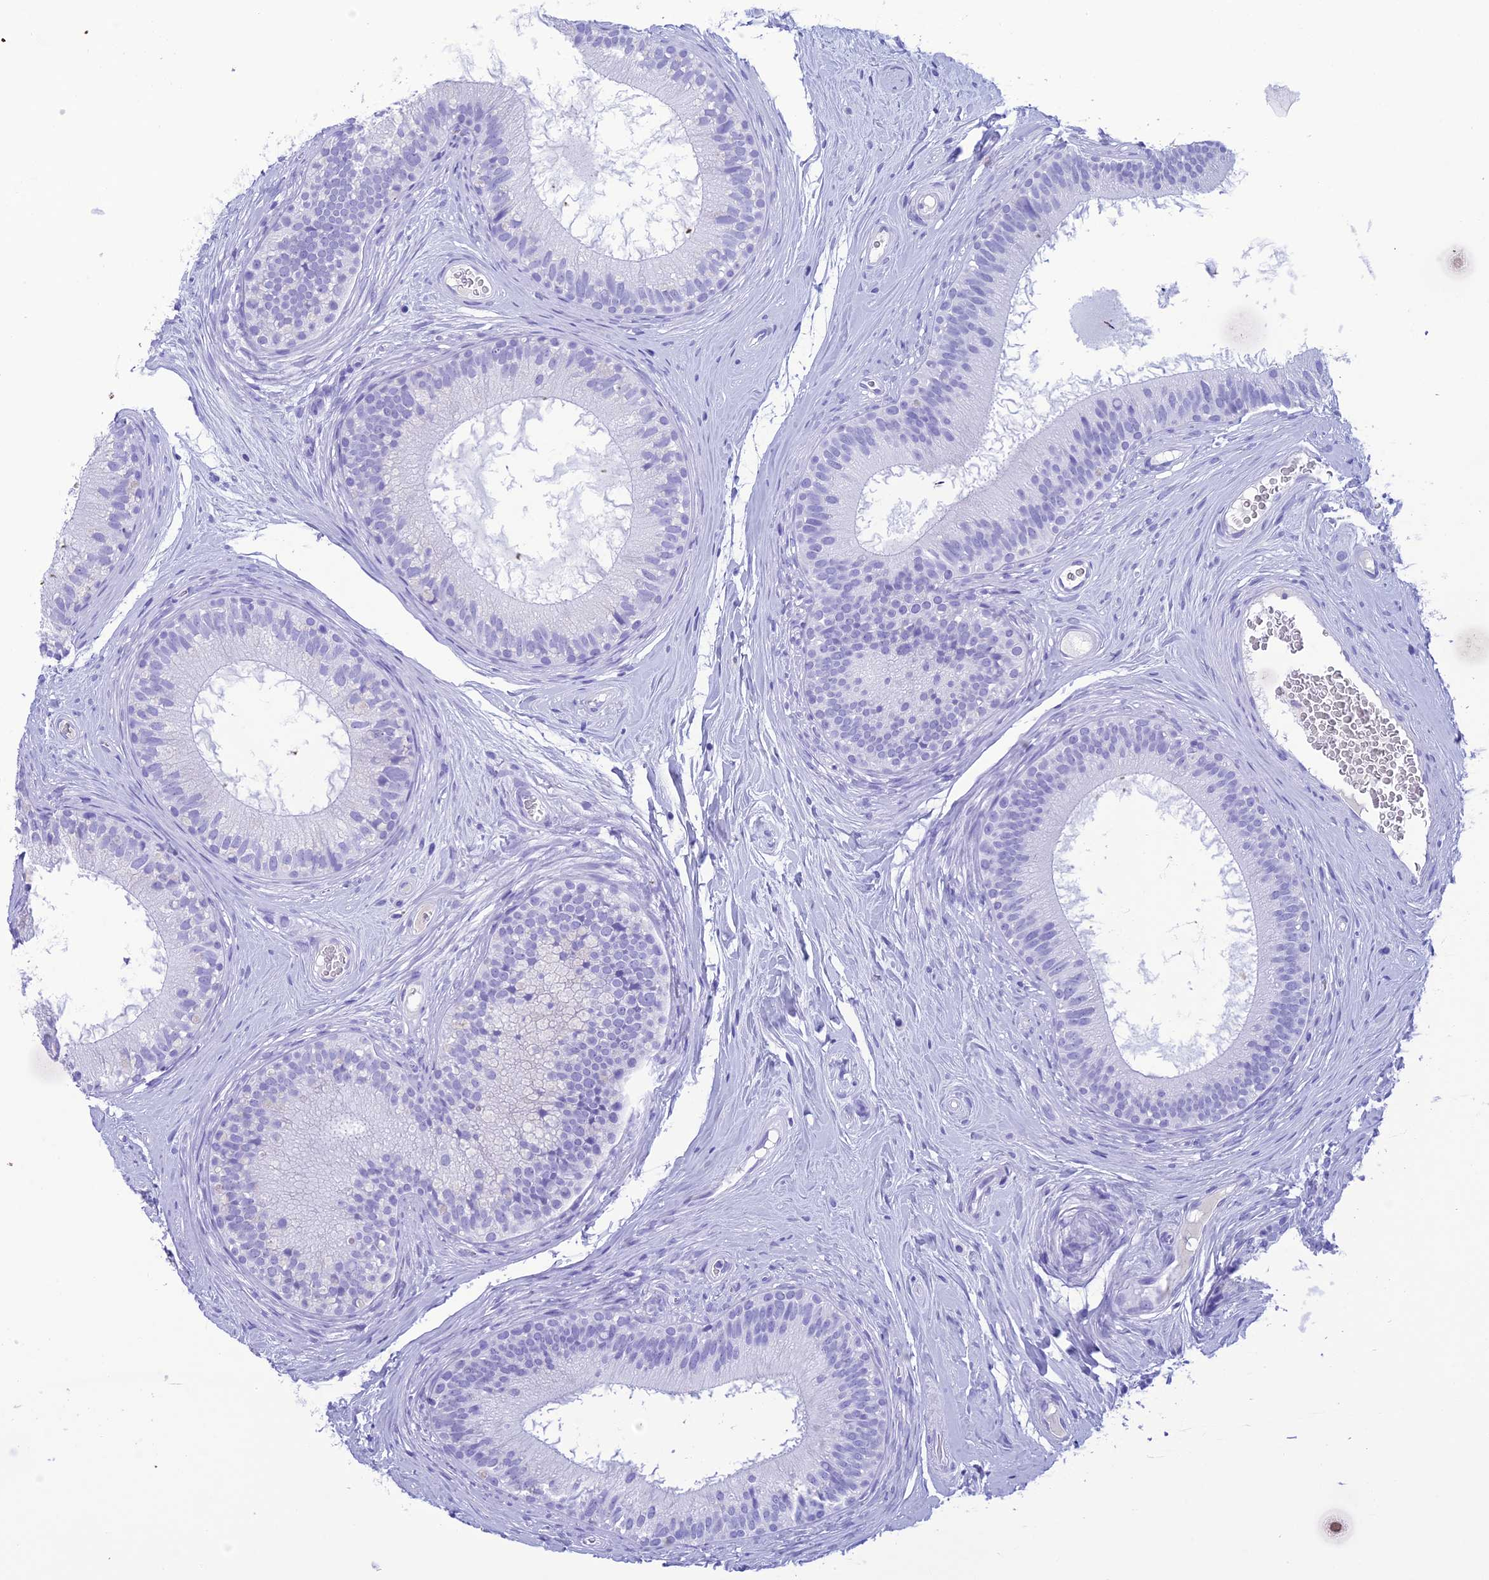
{"staining": {"intensity": "negative", "quantity": "none", "location": "none"}, "tissue": "epididymis", "cell_type": "Glandular cells", "image_type": "normal", "snomed": [{"axis": "morphology", "description": "Normal tissue, NOS"}, {"axis": "topography", "description": "Epididymis"}], "caption": "This is an immunohistochemistry micrograph of benign epididymis. There is no expression in glandular cells.", "gene": "TRAM1L1", "patient": {"sex": "male", "age": 33}}